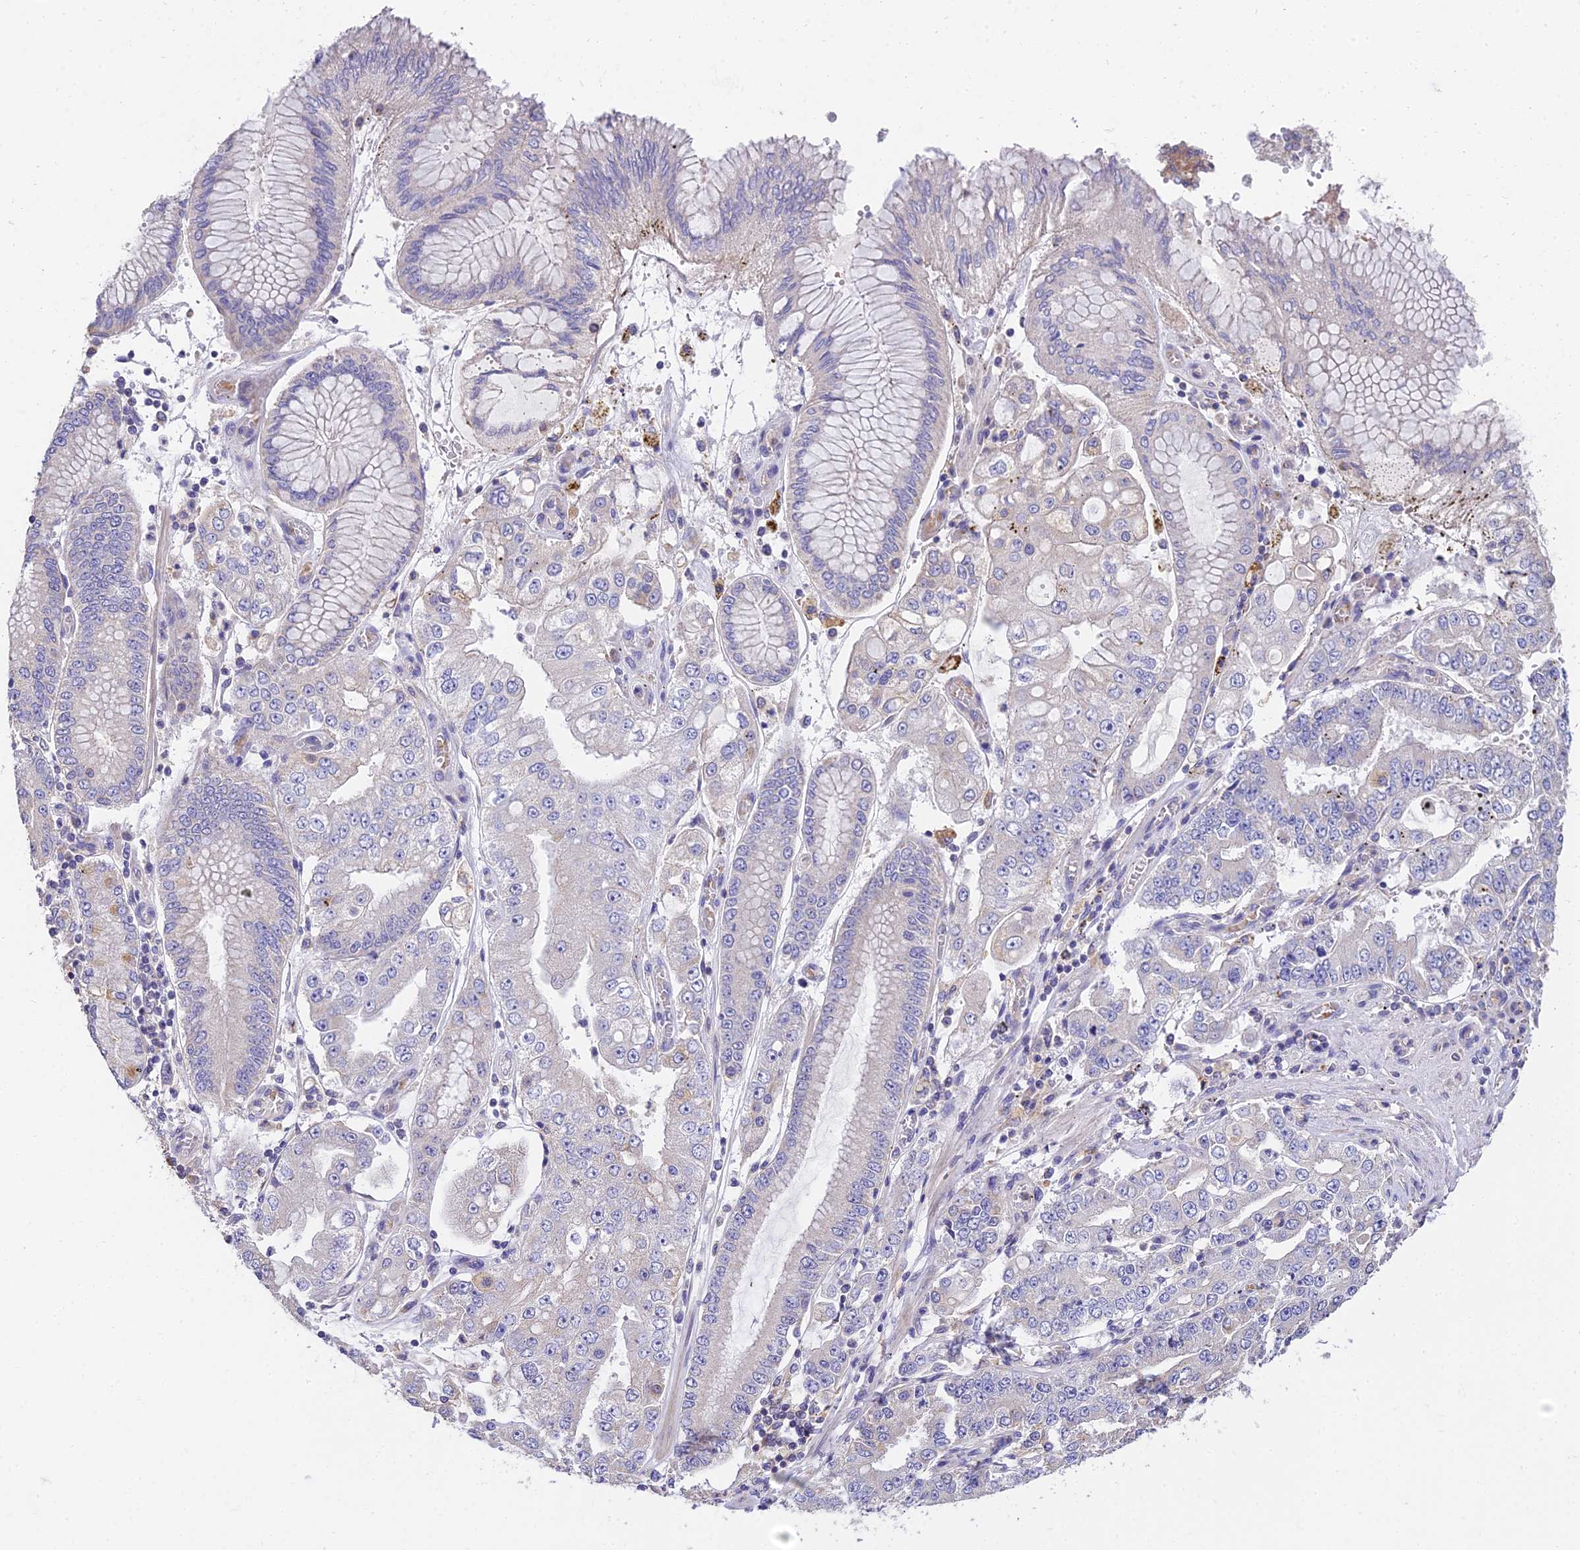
{"staining": {"intensity": "negative", "quantity": "none", "location": "none"}, "tissue": "stomach cancer", "cell_type": "Tumor cells", "image_type": "cancer", "snomed": [{"axis": "morphology", "description": "Adenocarcinoma, NOS"}, {"axis": "topography", "description": "Stomach"}], "caption": "Photomicrograph shows no significant protein positivity in tumor cells of stomach adenocarcinoma. (DAB IHC visualized using brightfield microscopy, high magnification).", "gene": "ARL8B", "patient": {"sex": "male", "age": 76}}